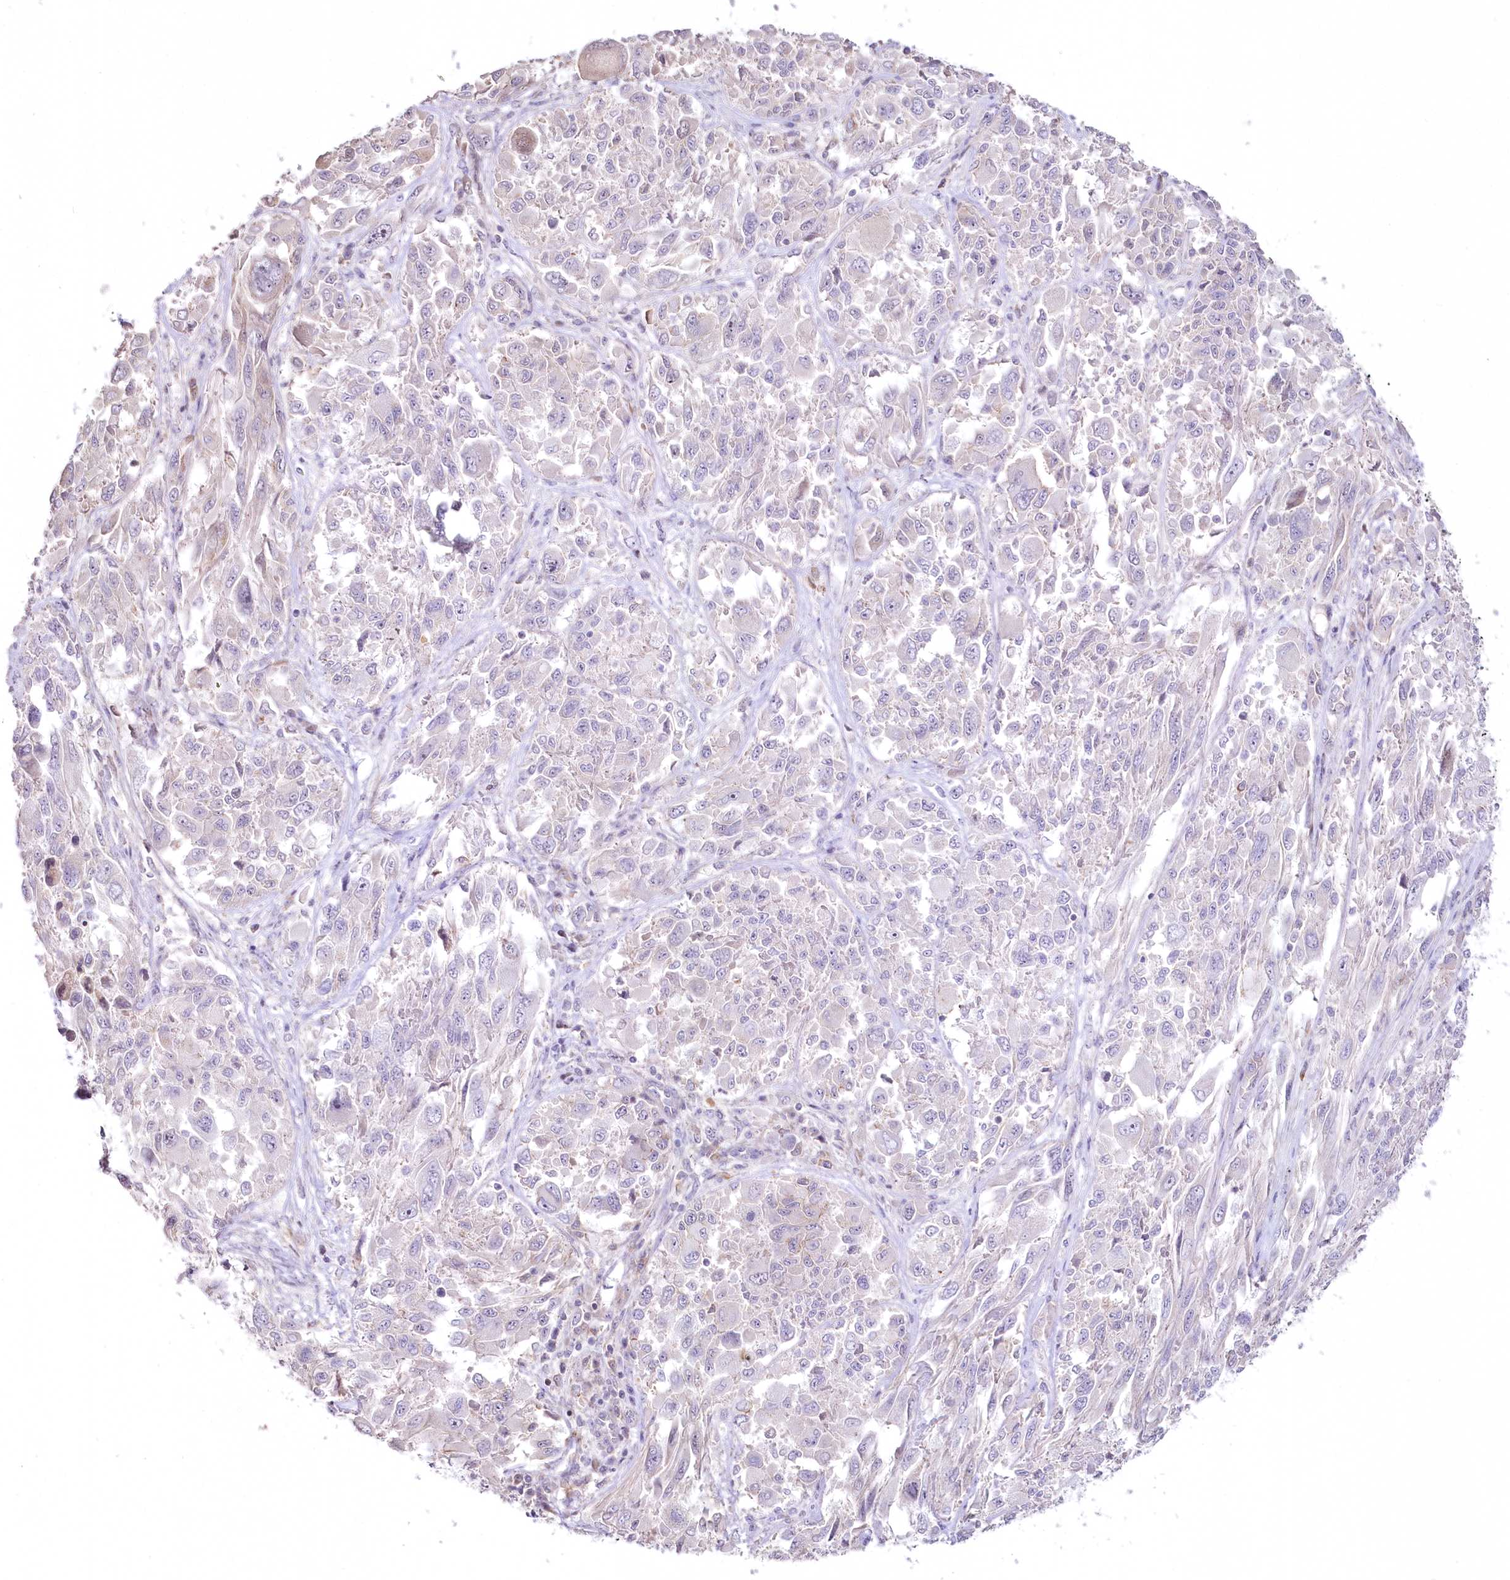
{"staining": {"intensity": "negative", "quantity": "none", "location": "none"}, "tissue": "melanoma", "cell_type": "Tumor cells", "image_type": "cancer", "snomed": [{"axis": "morphology", "description": "Malignant melanoma, NOS"}, {"axis": "topography", "description": "Skin"}], "caption": "A photomicrograph of human melanoma is negative for staining in tumor cells.", "gene": "SLC6A11", "patient": {"sex": "female", "age": 91}}